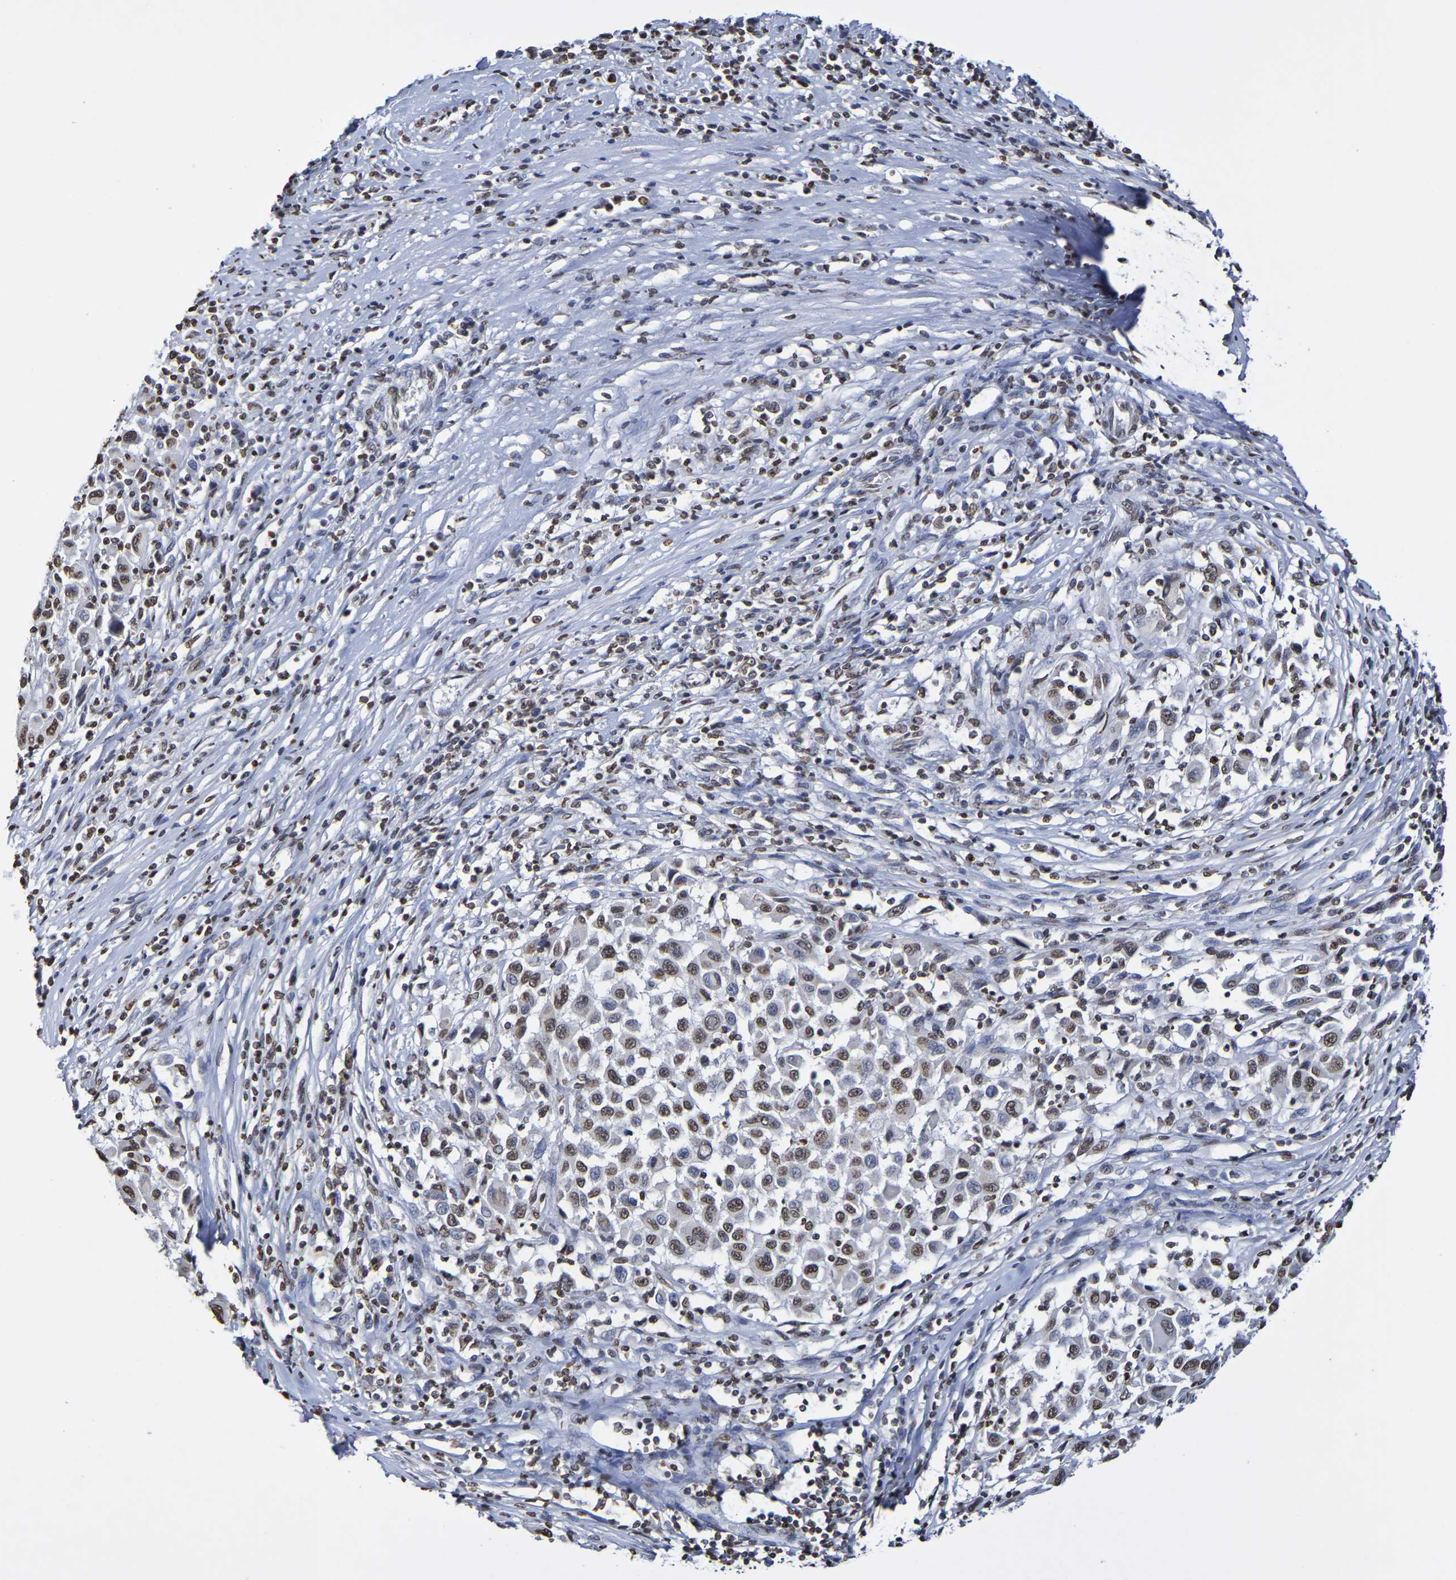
{"staining": {"intensity": "weak", "quantity": ">75%", "location": "nuclear"}, "tissue": "melanoma", "cell_type": "Tumor cells", "image_type": "cancer", "snomed": [{"axis": "morphology", "description": "Malignant melanoma, Metastatic site"}, {"axis": "topography", "description": "Lymph node"}], "caption": "There is low levels of weak nuclear expression in tumor cells of malignant melanoma (metastatic site), as demonstrated by immunohistochemical staining (brown color).", "gene": "ATF4", "patient": {"sex": "male", "age": 61}}